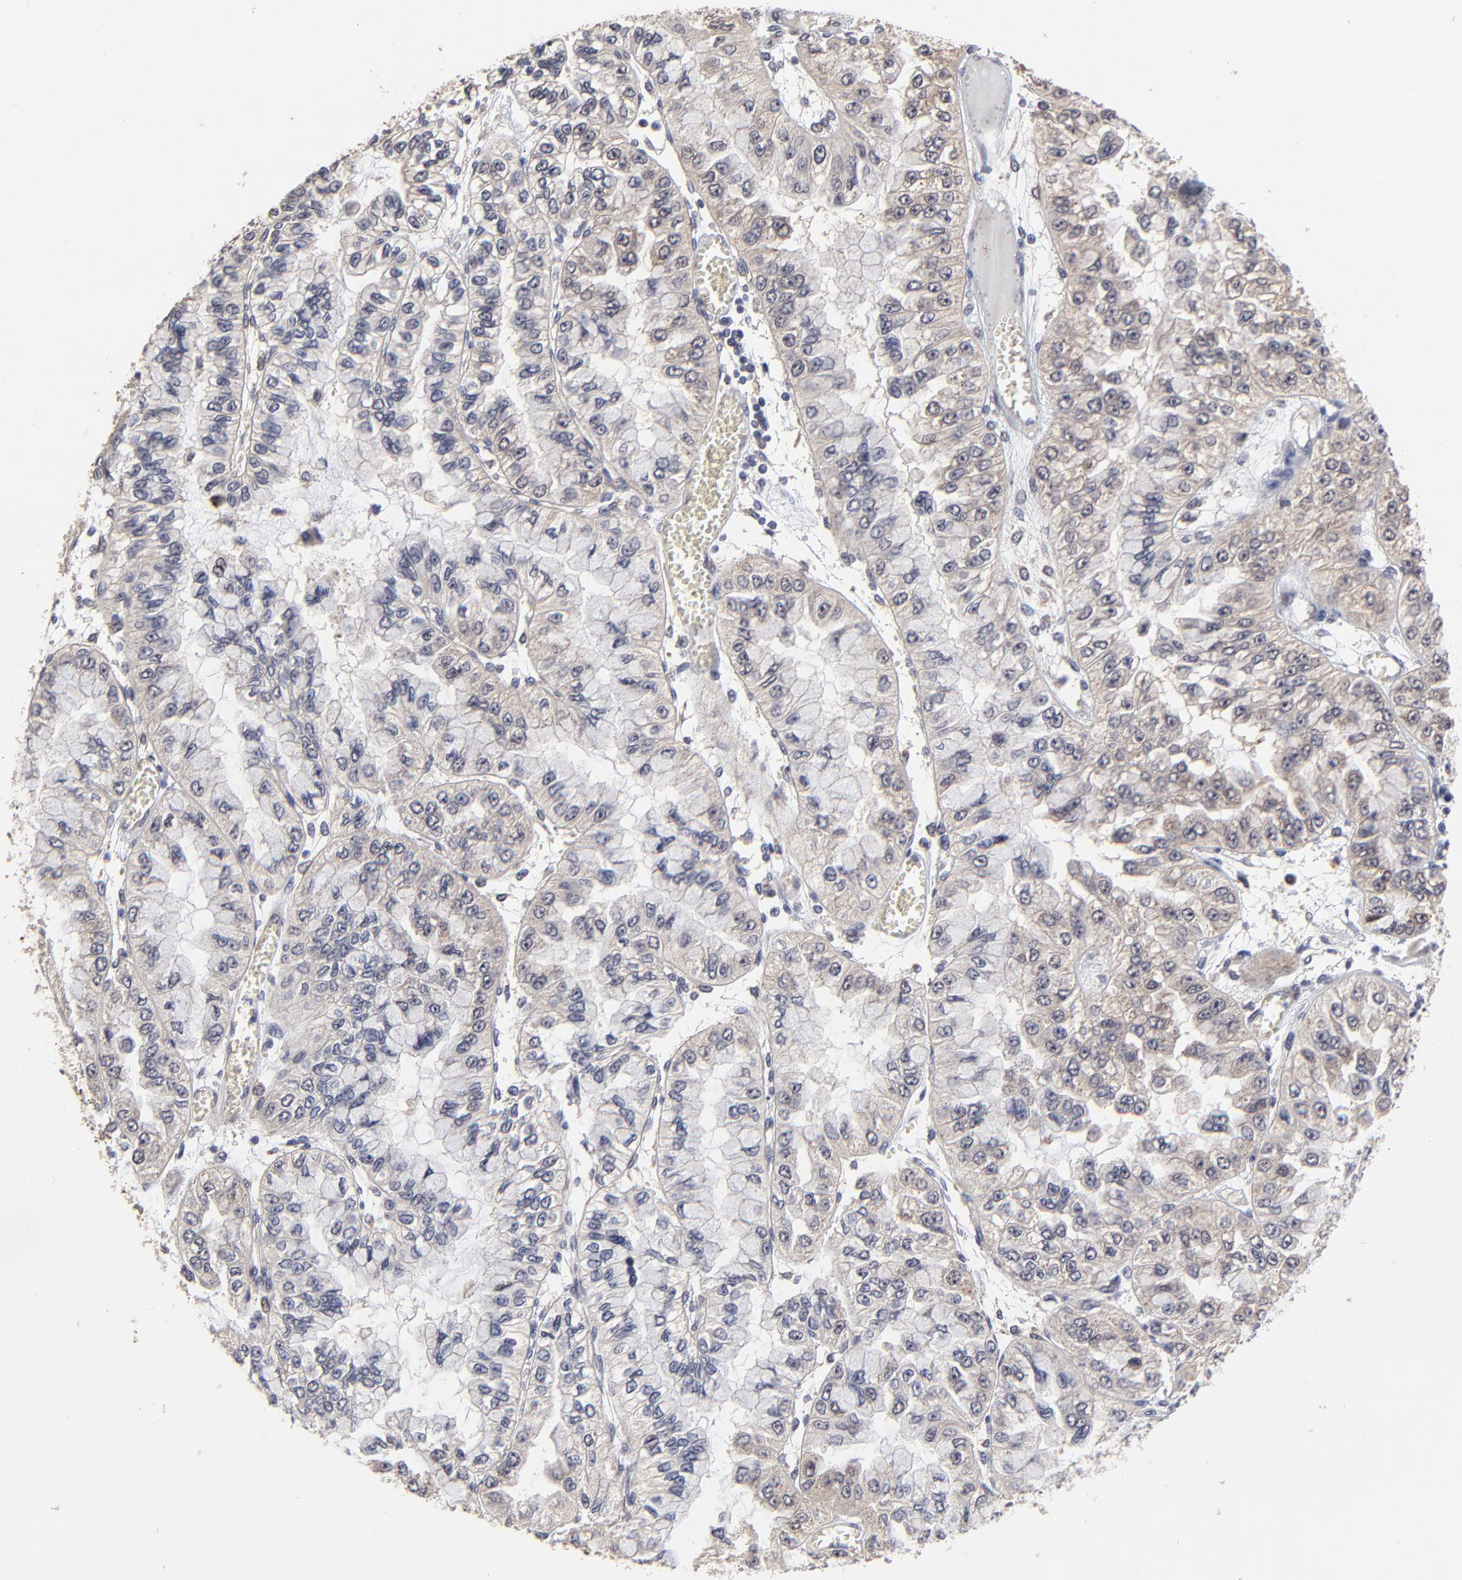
{"staining": {"intensity": "negative", "quantity": "none", "location": "none"}, "tissue": "liver cancer", "cell_type": "Tumor cells", "image_type": "cancer", "snomed": [{"axis": "morphology", "description": "Cholangiocarcinoma"}, {"axis": "topography", "description": "Liver"}], "caption": "IHC micrograph of human liver cholangiocarcinoma stained for a protein (brown), which demonstrates no staining in tumor cells.", "gene": "FRMD8", "patient": {"sex": "female", "age": 79}}